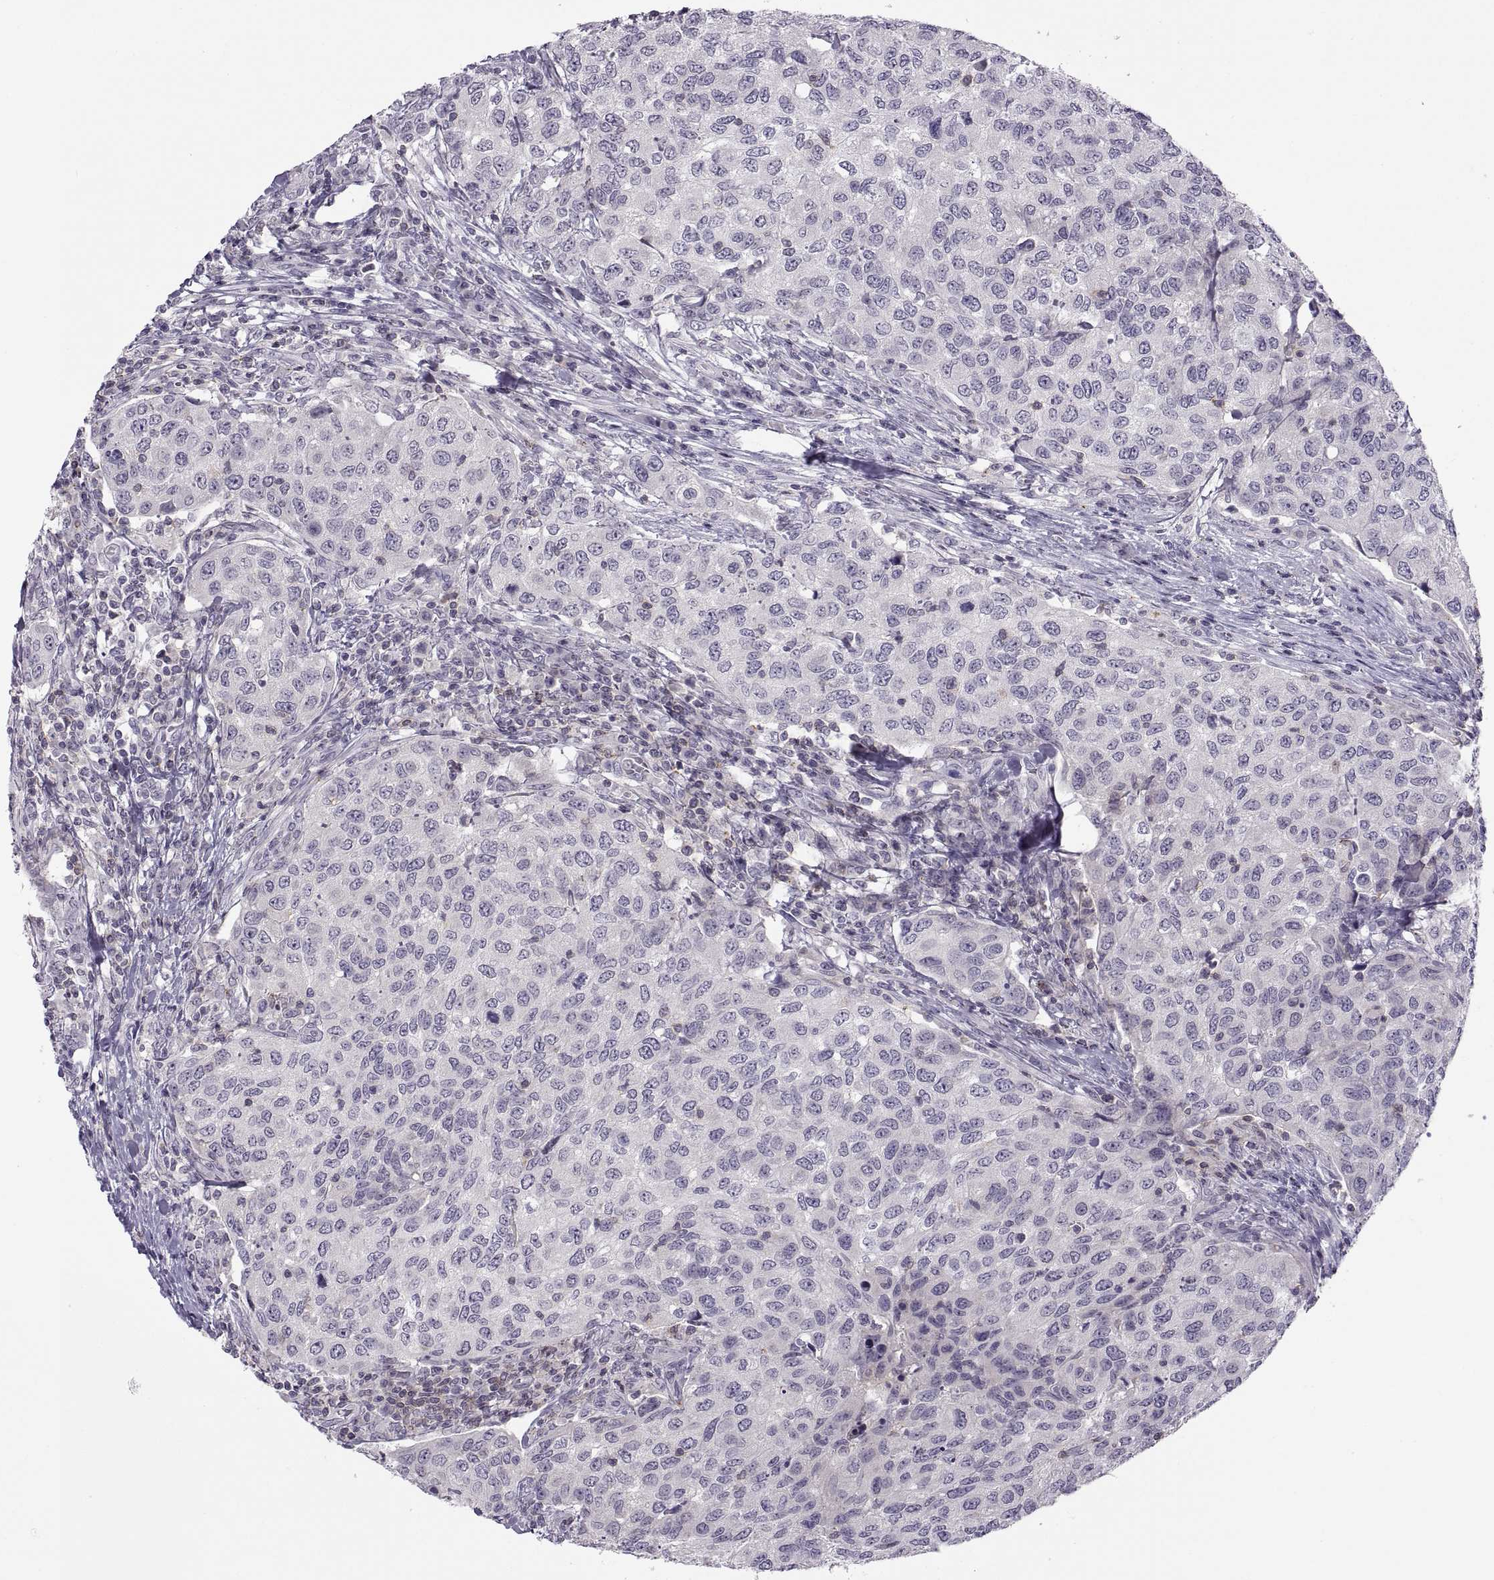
{"staining": {"intensity": "negative", "quantity": "none", "location": "none"}, "tissue": "urothelial cancer", "cell_type": "Tumor cells", "image_type": "cancer", "snomed": [{"axis": "morphology", "description": "Urothelial carcinoma, High grade"}, {"axis": "topography", "description": "Urinary bladder"}], "caption": "Urothelial cancer stained for a protein using immunohistochemistry demonstrates no staining tumor cells.", "gene": "TTC21A", "patient": {"sex": "female", "age": 78}}